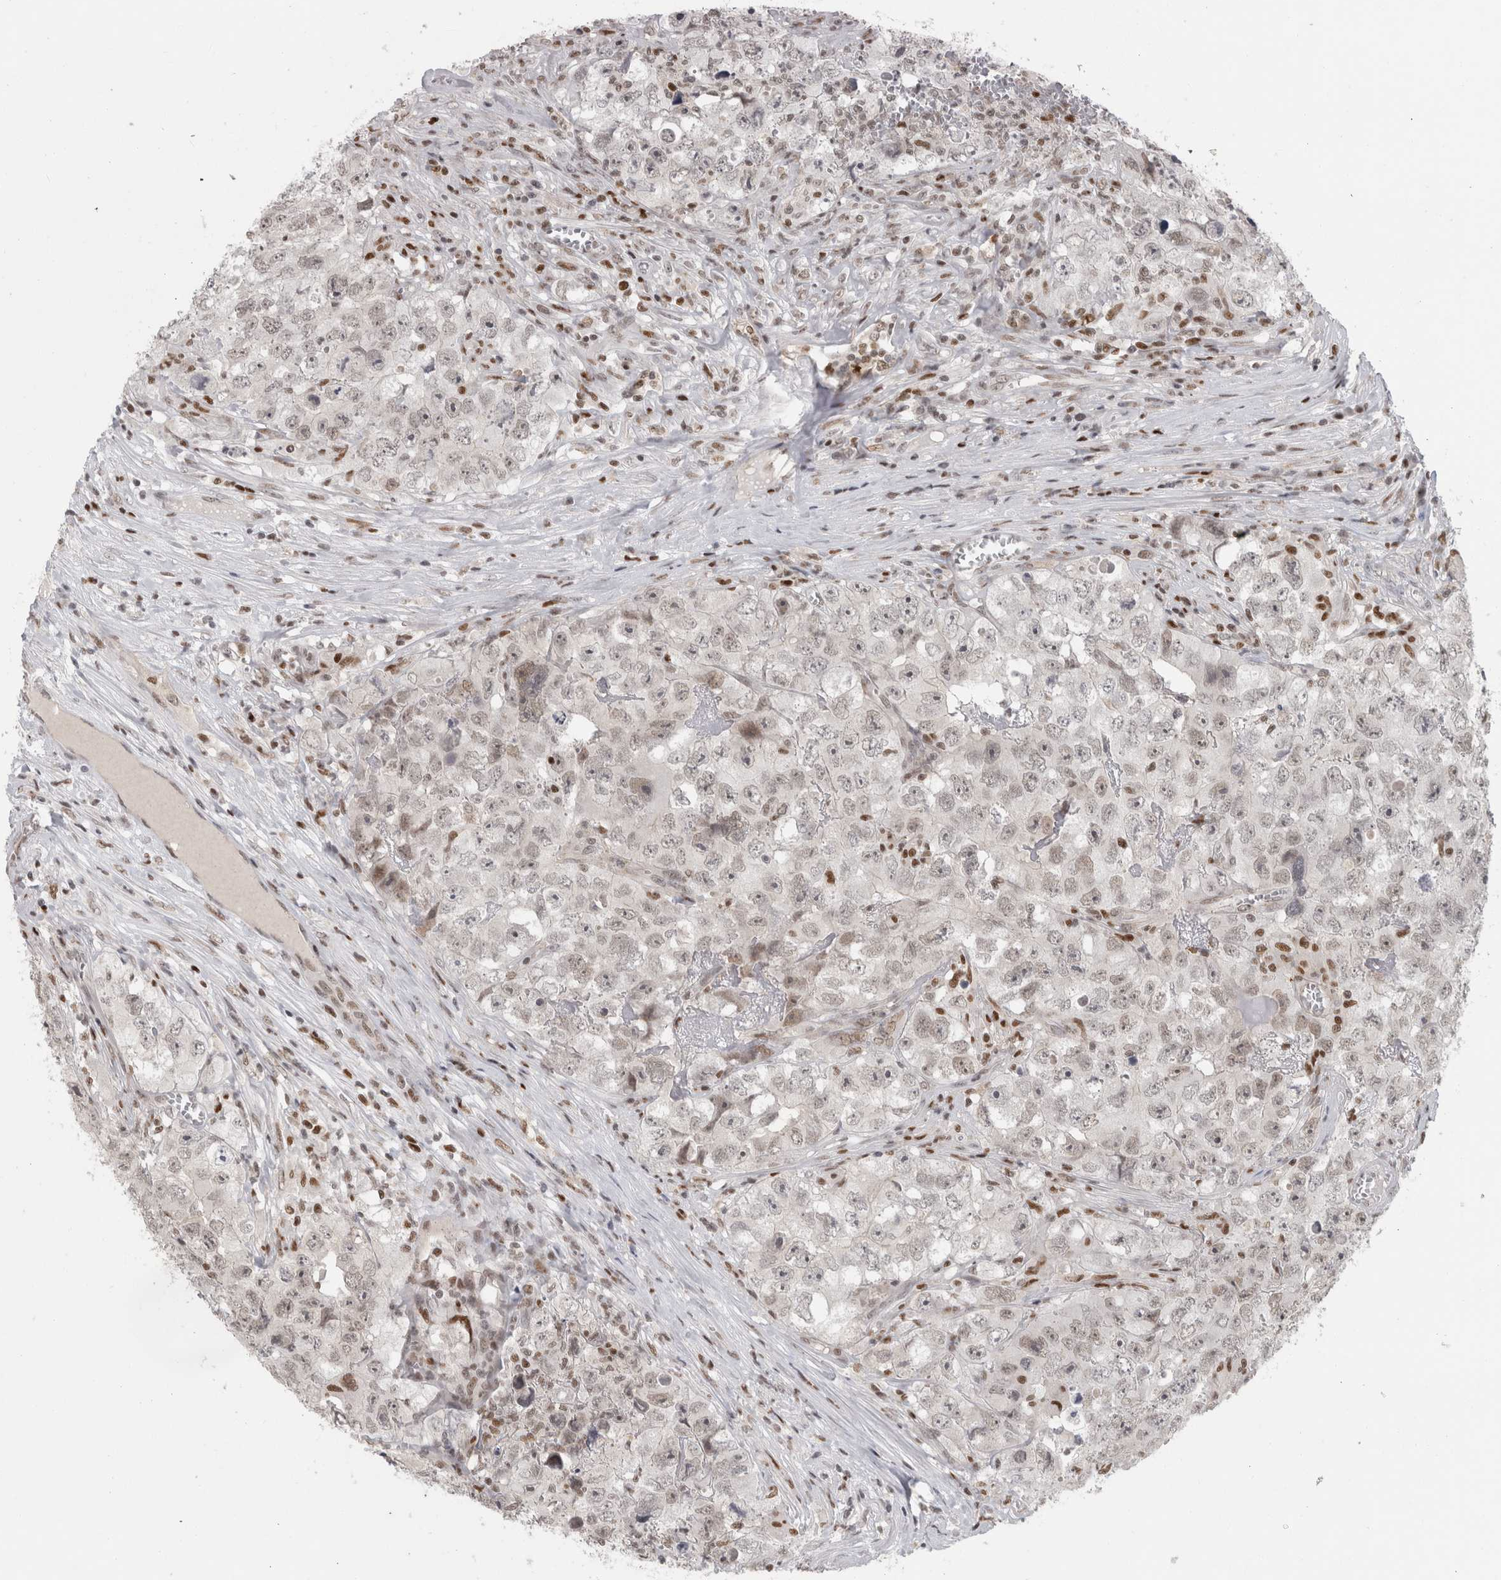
{"staining": {"intensity": "weak", "quantity": "25%-75%", "location": "nuclear"}, "tissue": "testis cancer", "cell_type": "Tumor cells", "image_type": "cancer", "snomed": [{"axis": "morphology", "description": "Seminoma, NOS"}, {"axis": "morphology", "description": "Carcinoma, Embryonal, NOS"}, {"axis": "topography", "description": "Testis"}], "caption": "Immunohistochemistry (DAB) staining of seminoma (testis) exhibits weak nuclear protein expression in about 25%-75% of tumor cells. The staining was performed using DAB, with brown indicating positive protein expression. Nuclei are stained blue with hematoxylin.", "gene": "SRARP", "patient": {"sex": "male", "age": 43}}